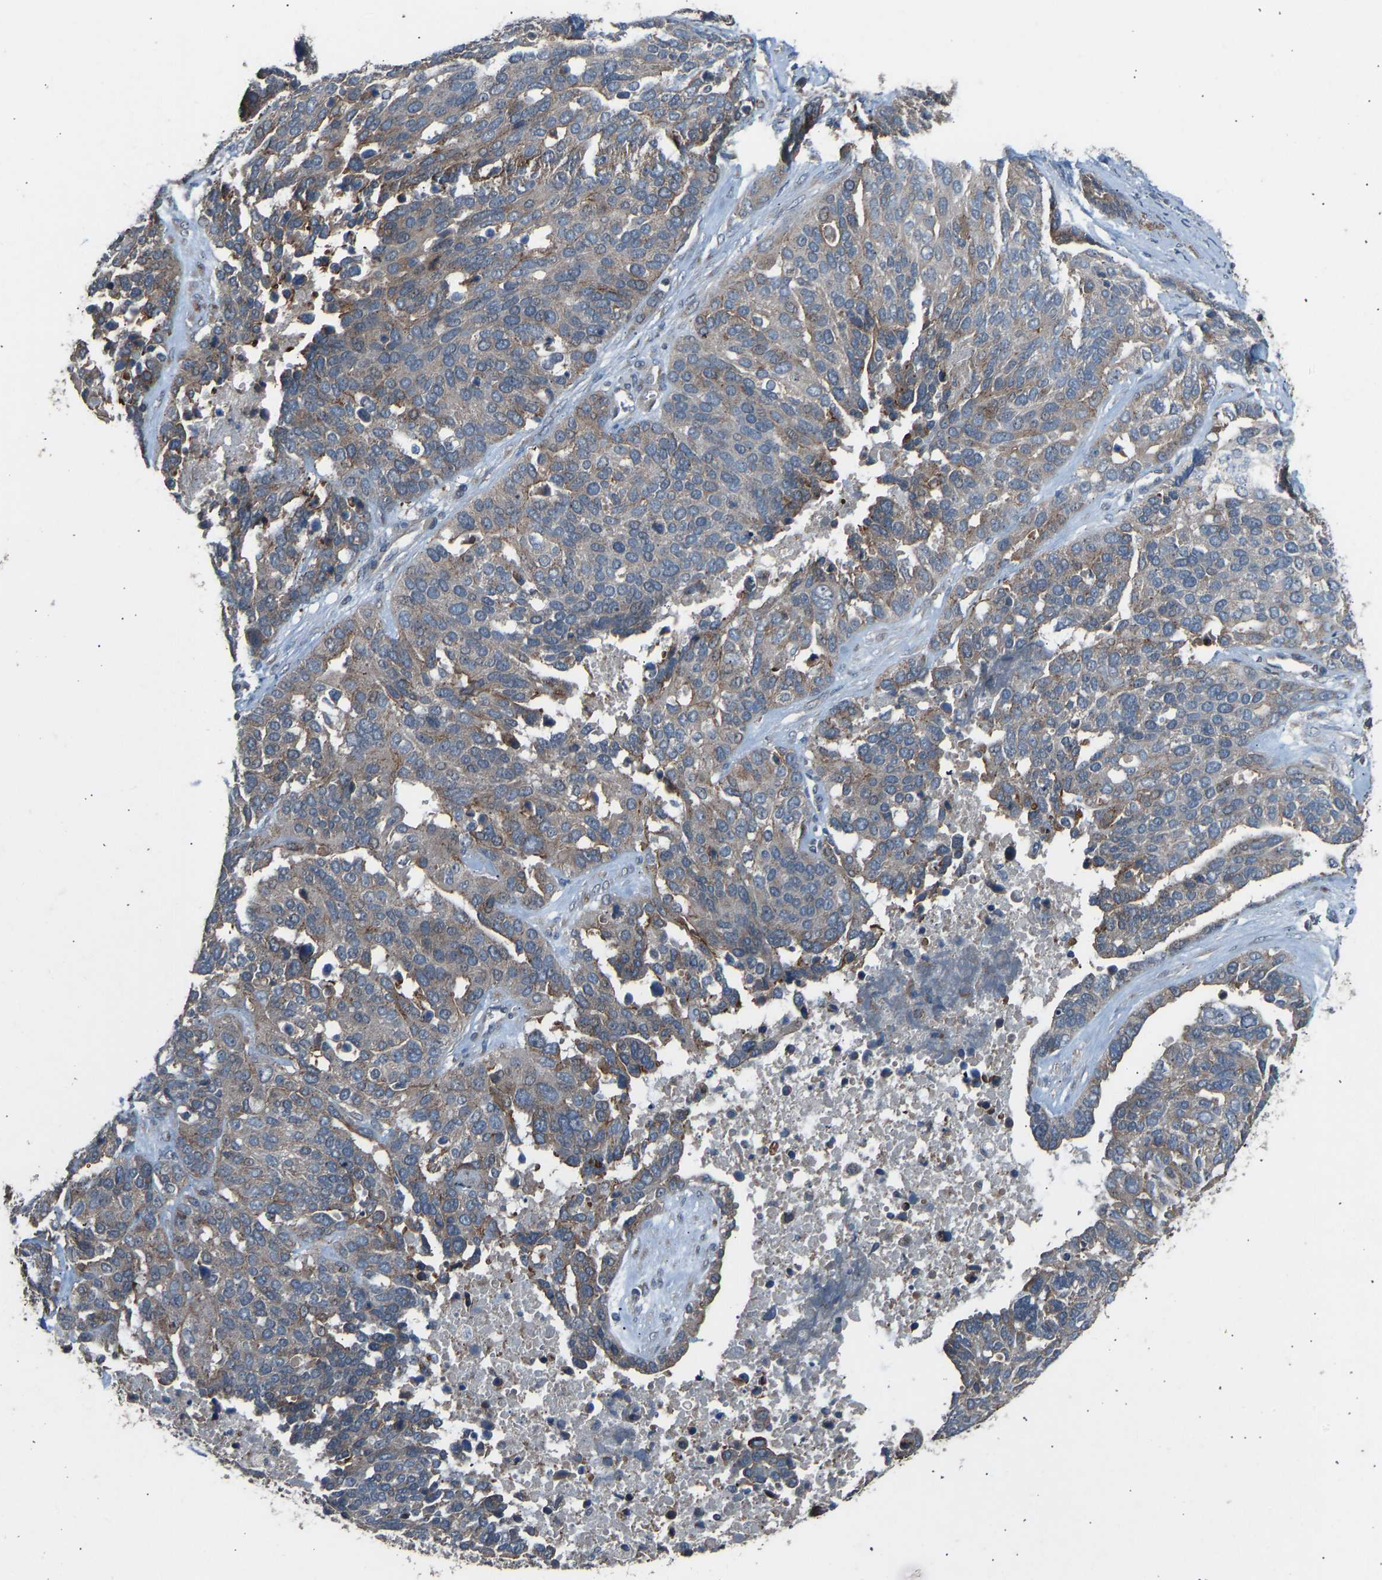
{"staining": {"intensity": "weak", "quantity": "25%-75%", "location": "cytoplasmic/membranous"}, "tissue": "ovarian cancer", "cell_type": "Tumor cells", "image_type": "cancer", "snomed": [{"axis": "morphology", "description": "Cystadenocarcinoma, serous, NOS"}, {"axis": "topography", "description": "Ovary"}], "caption": "An IHC image of tumor tissue is shown. Protein staining in brown shows weak cytoplasmic/membranous positivity in ovarian cancer (serous cystadenocarcinoma) within tumor cells.", "gene": "SLC43A1", "patient": {"sex": "female", "age": 44}}